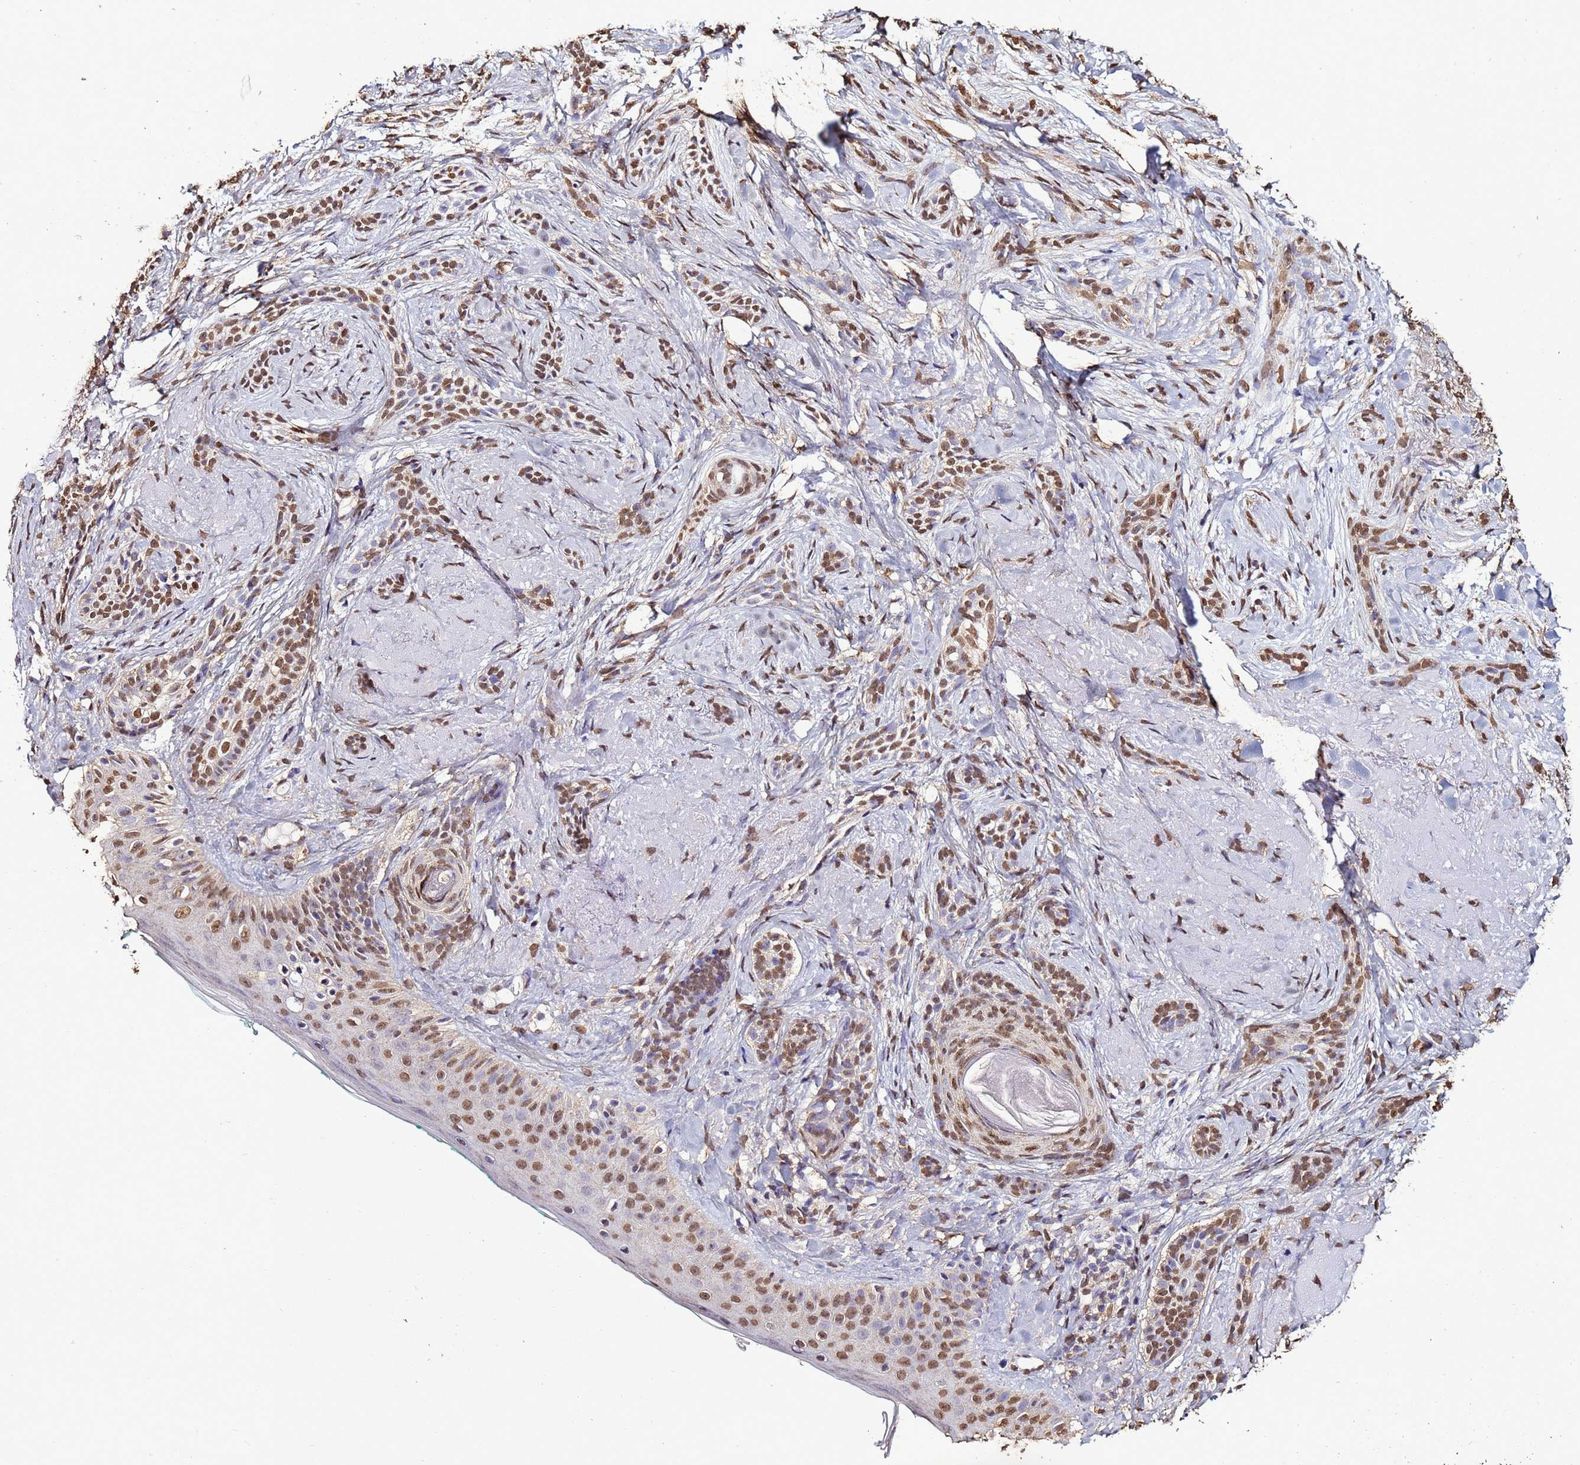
{"staining": {"intensity": "moderate", "quantity": ">75%", "location": "nuclear"}, "tissue": "skin cancer", "cell_type": "Tumor cells", "image_type": "cancer", "snomed": [{"axis": "morphology", "description": "Basal cell carcinoma"}, {"axis": "topography", "description": "Skin"}], "caption": "Immunohistochemistry (IHC) staining of skin basal cell carcinoma, which demonstrates medium levels of moderate nuclear positivity in about >75% of tumor cells indicating moderate nuclear protein positivity. The staining was performed using DAB (brown) for protein detection and nuclei were counterstained in hematoxylin (blue).", "gene": "TRIP6", "patient": {"sex": "male", "age": 71}}